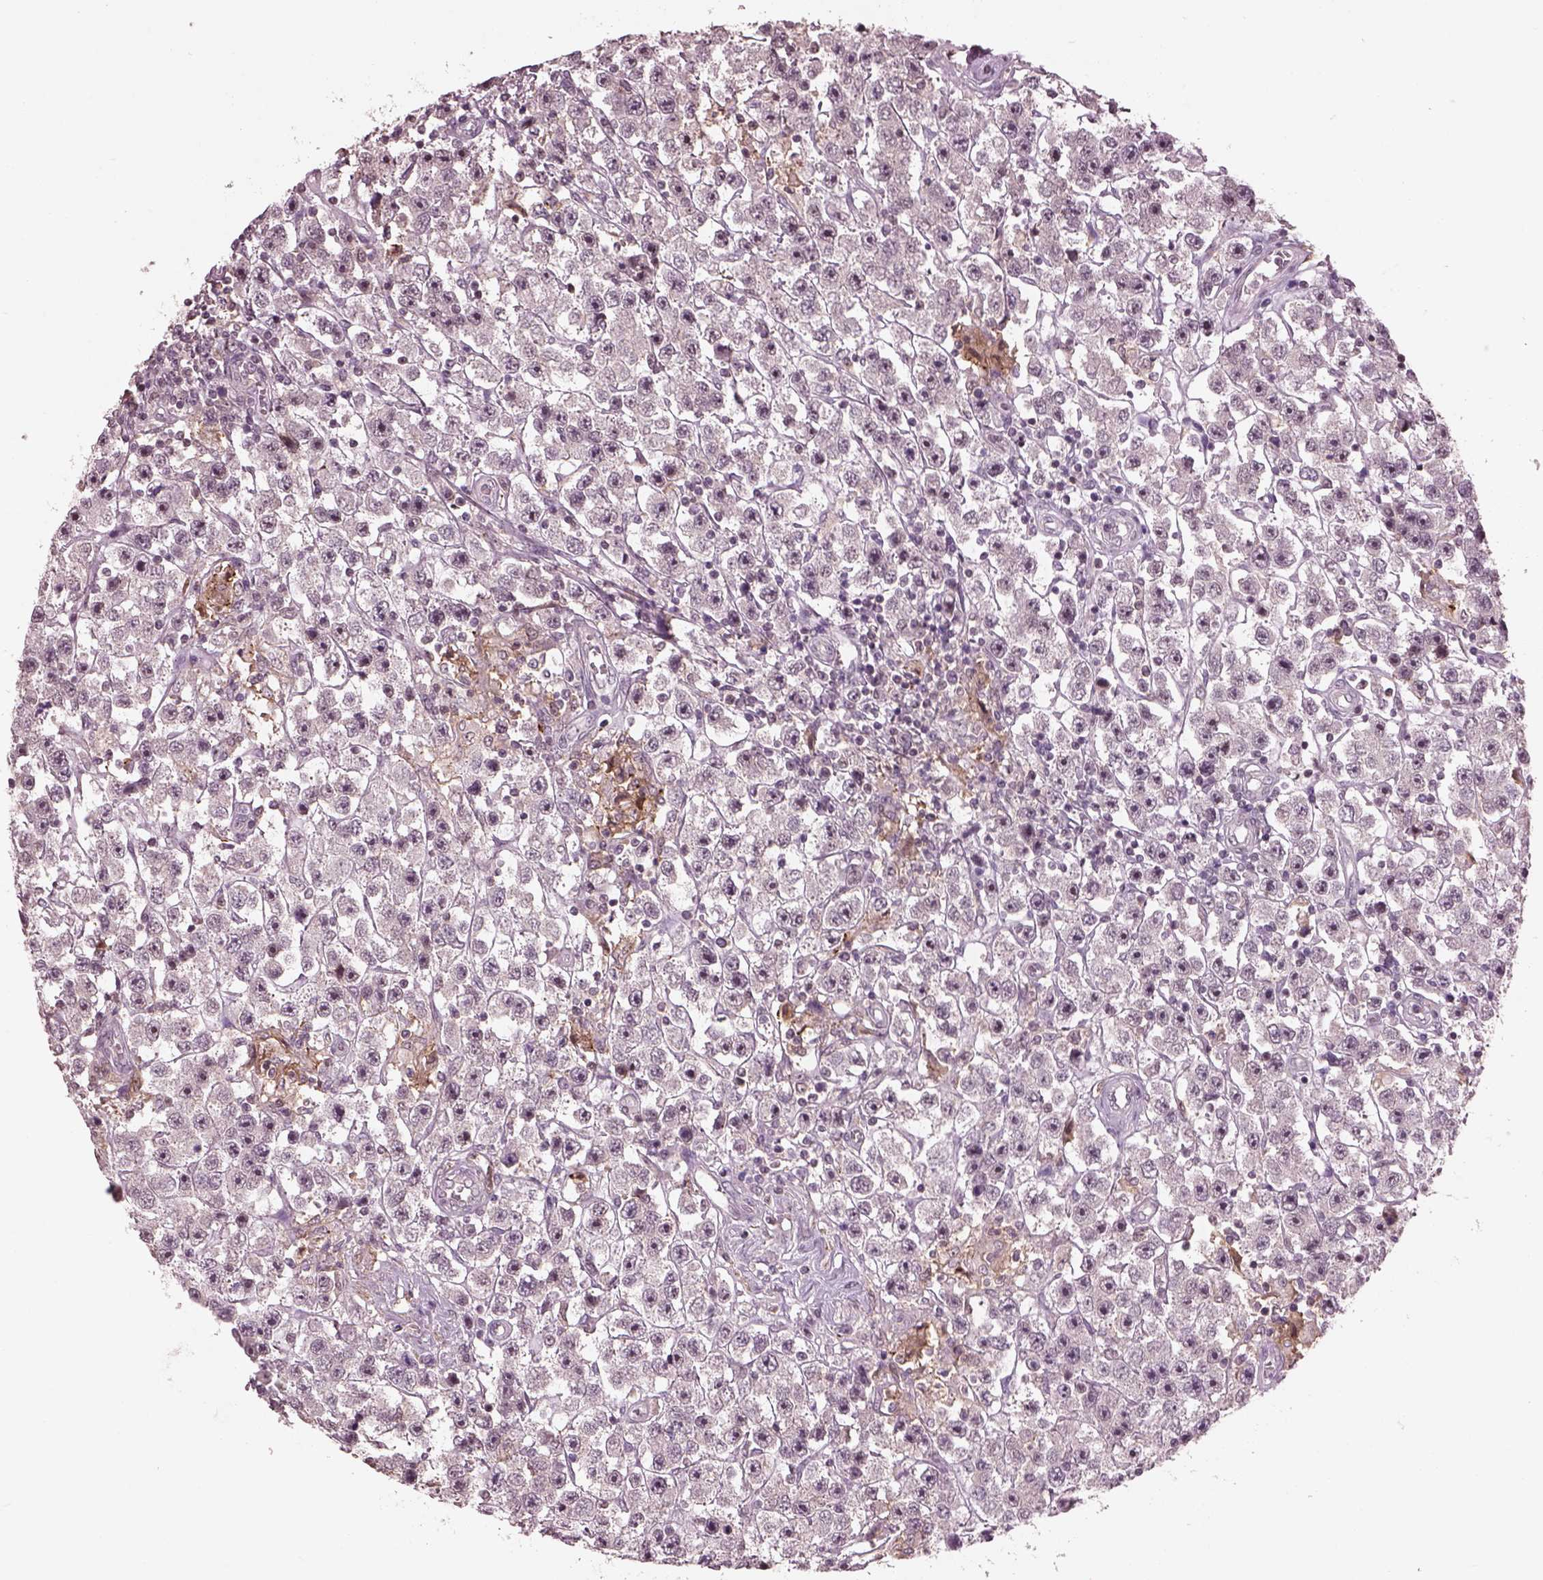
{"staining": {"intensity": "negative", "quantity": "none", "location": "none"}, "tissue": "testis cancer", "cell_type": "Tumor cells", "image_type": "cancer", "snomed": [{"axis": "morphology", "description": "Seminoma, NOS"}, {"axis": "topography", "description": "Testis"}], "caption": "Tumor cells show no significant expression in testis cancer (seminoma). (DAB (3,3'-diaminobenzidine) immunohistochemistry (IHC) with hematoxylin counter stain).", "gene": "SRI", "patient": {"sex": "male", "age": 45}}